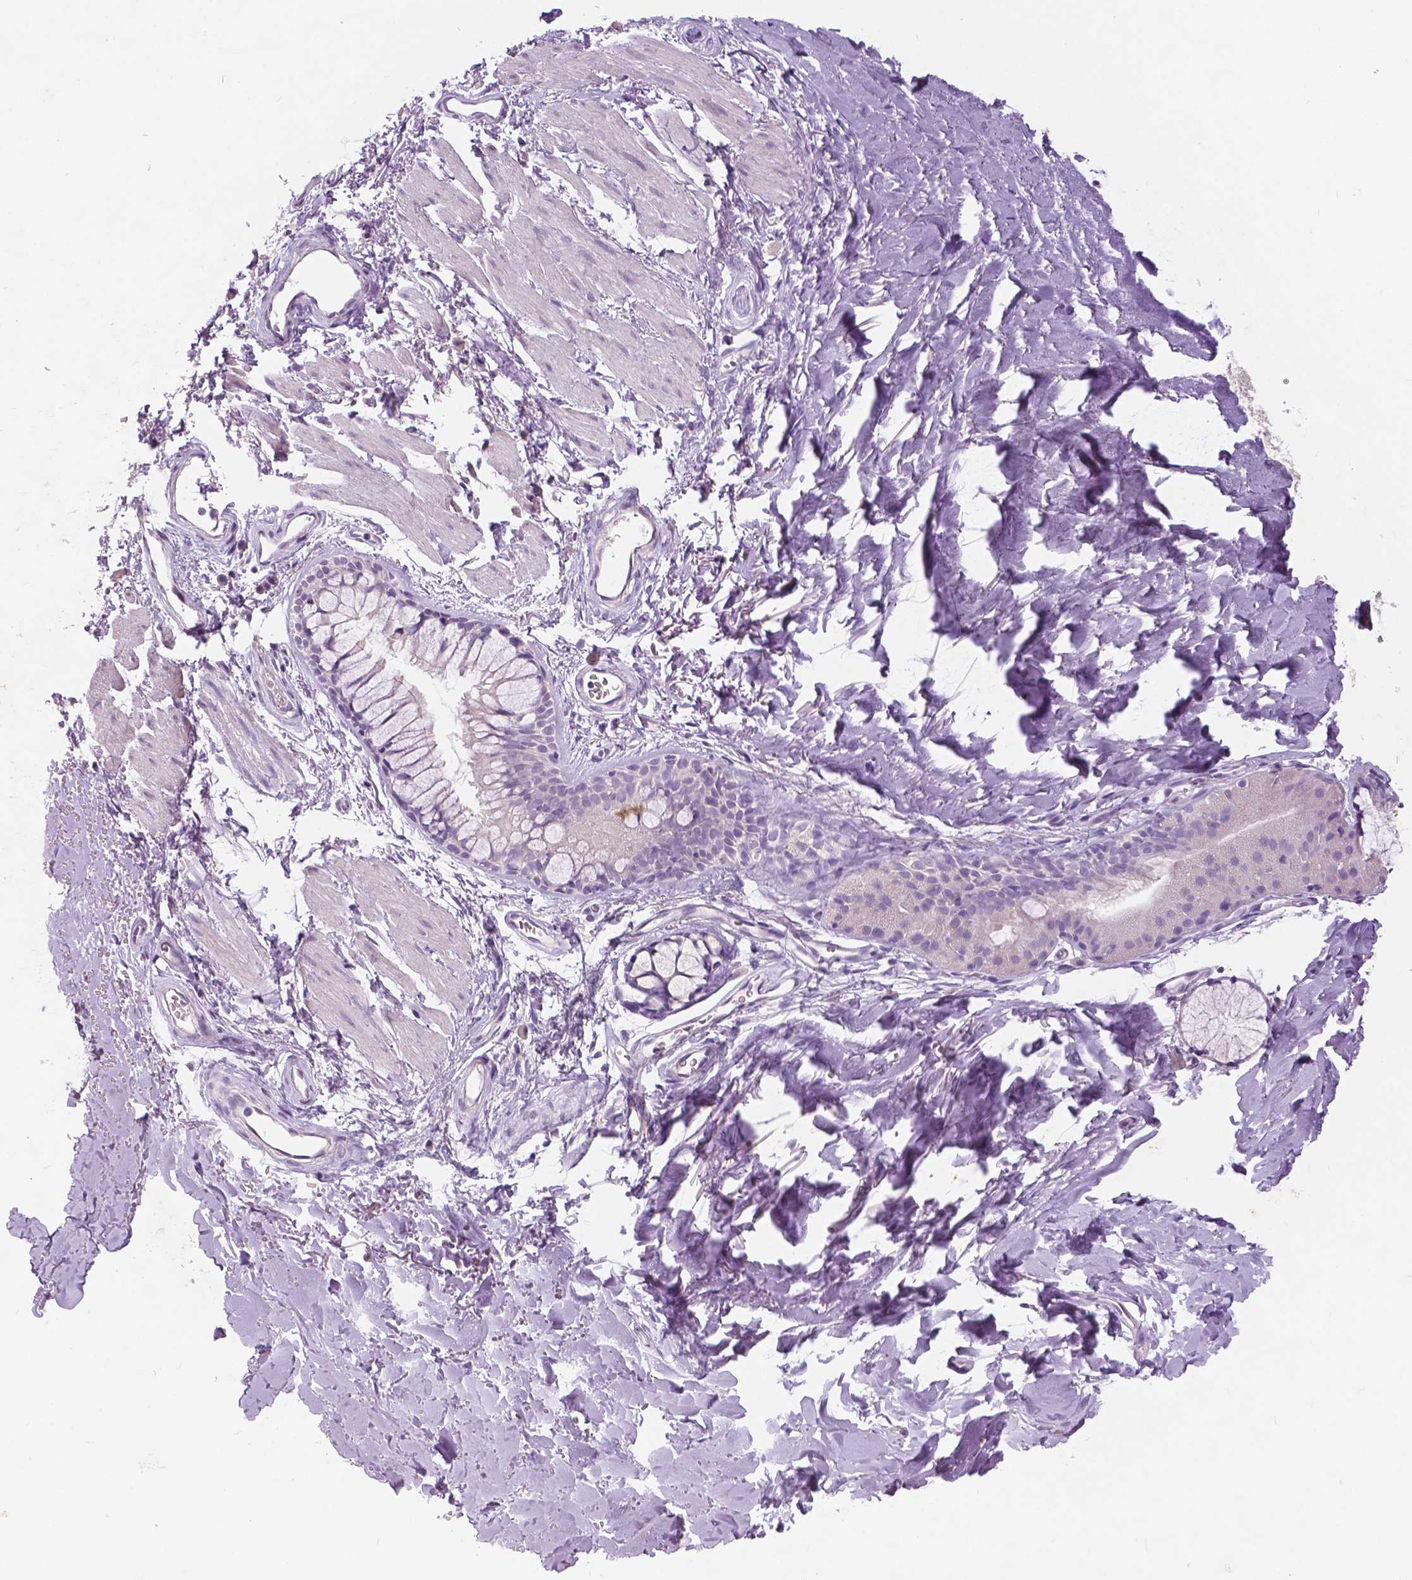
{"staining": {"intensity": "negative", "quantity": "none", "location": "none"}, "tissue": "soft tissue", "cell_type": "Chondrocytes", "image_type": "normal", "snomed": [{"axis": "morphology", "description": "Normal tissue, NOS"}, {"axis": "topography", "description": "Cartilage tissue"}, {"axis": "topography", "description": "Bronchus"}], "caption": "Immunohistochemistry micrograph of unremarkable soft tissue: soft tissue stained with DAB demonstrates no significant protein positivity in chondrocytes.", "gene": "GRIN2A", "patient": {"sex": "female", "age": 79}}